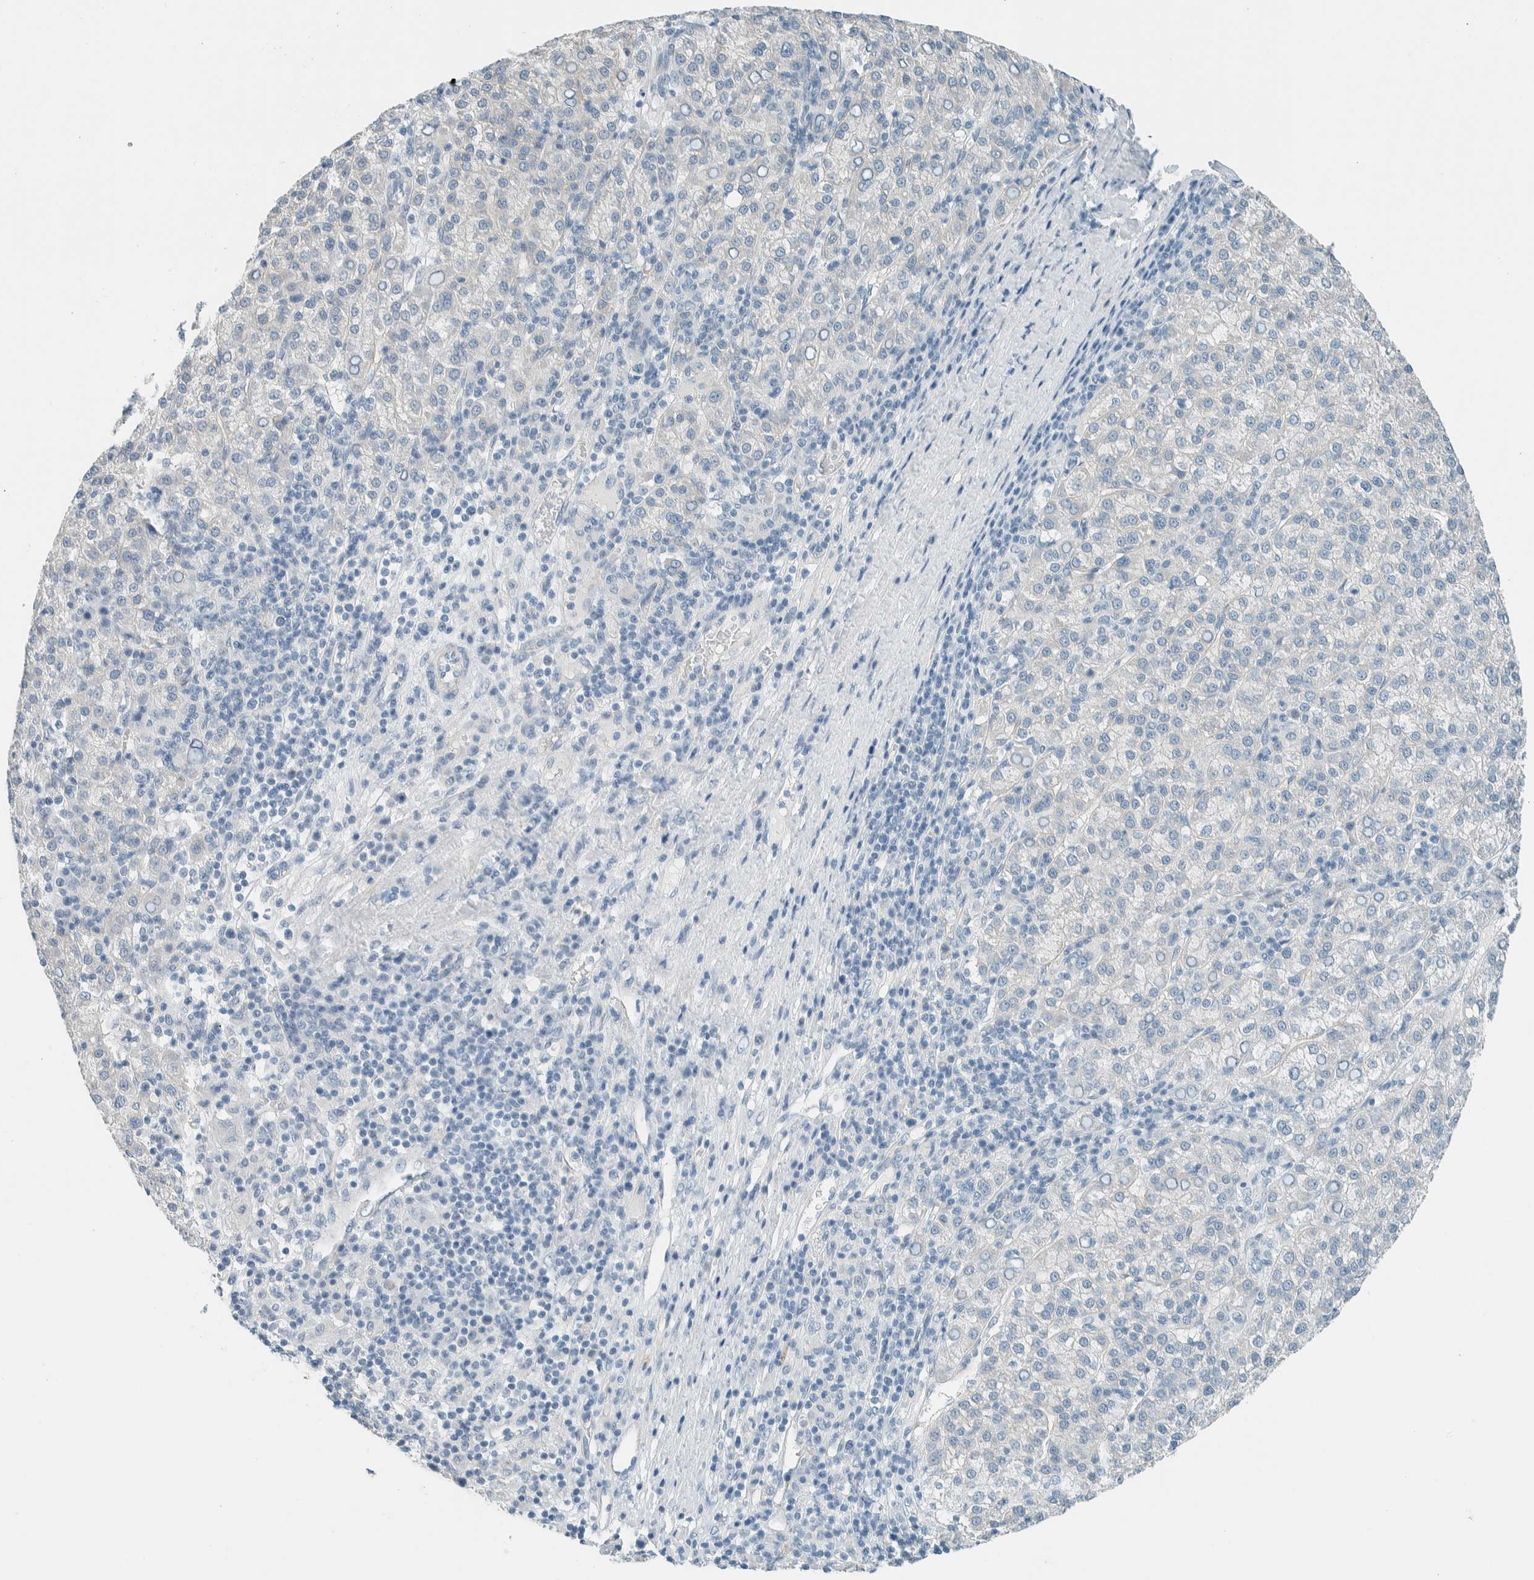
{"staining": {"intensity": "negative", "quantity": "none", "location": "none"}, "tissue": "liver cancer", "cell_type": "Tumor cells", "image_type": "cancer", "snomed": [{"axis": "morphology", "description": "Carcinoma, Hepatocellular, NOS"}, {"axis": "topography", "description": "Liver"}], "caption": "Liver cancer (hepatocellular carcinoma) was stained to show a protein in brown. There is no significant expression in tumor cells.", "gene": "SLFN12", "patient": {"sex": "female", "age": 58}}